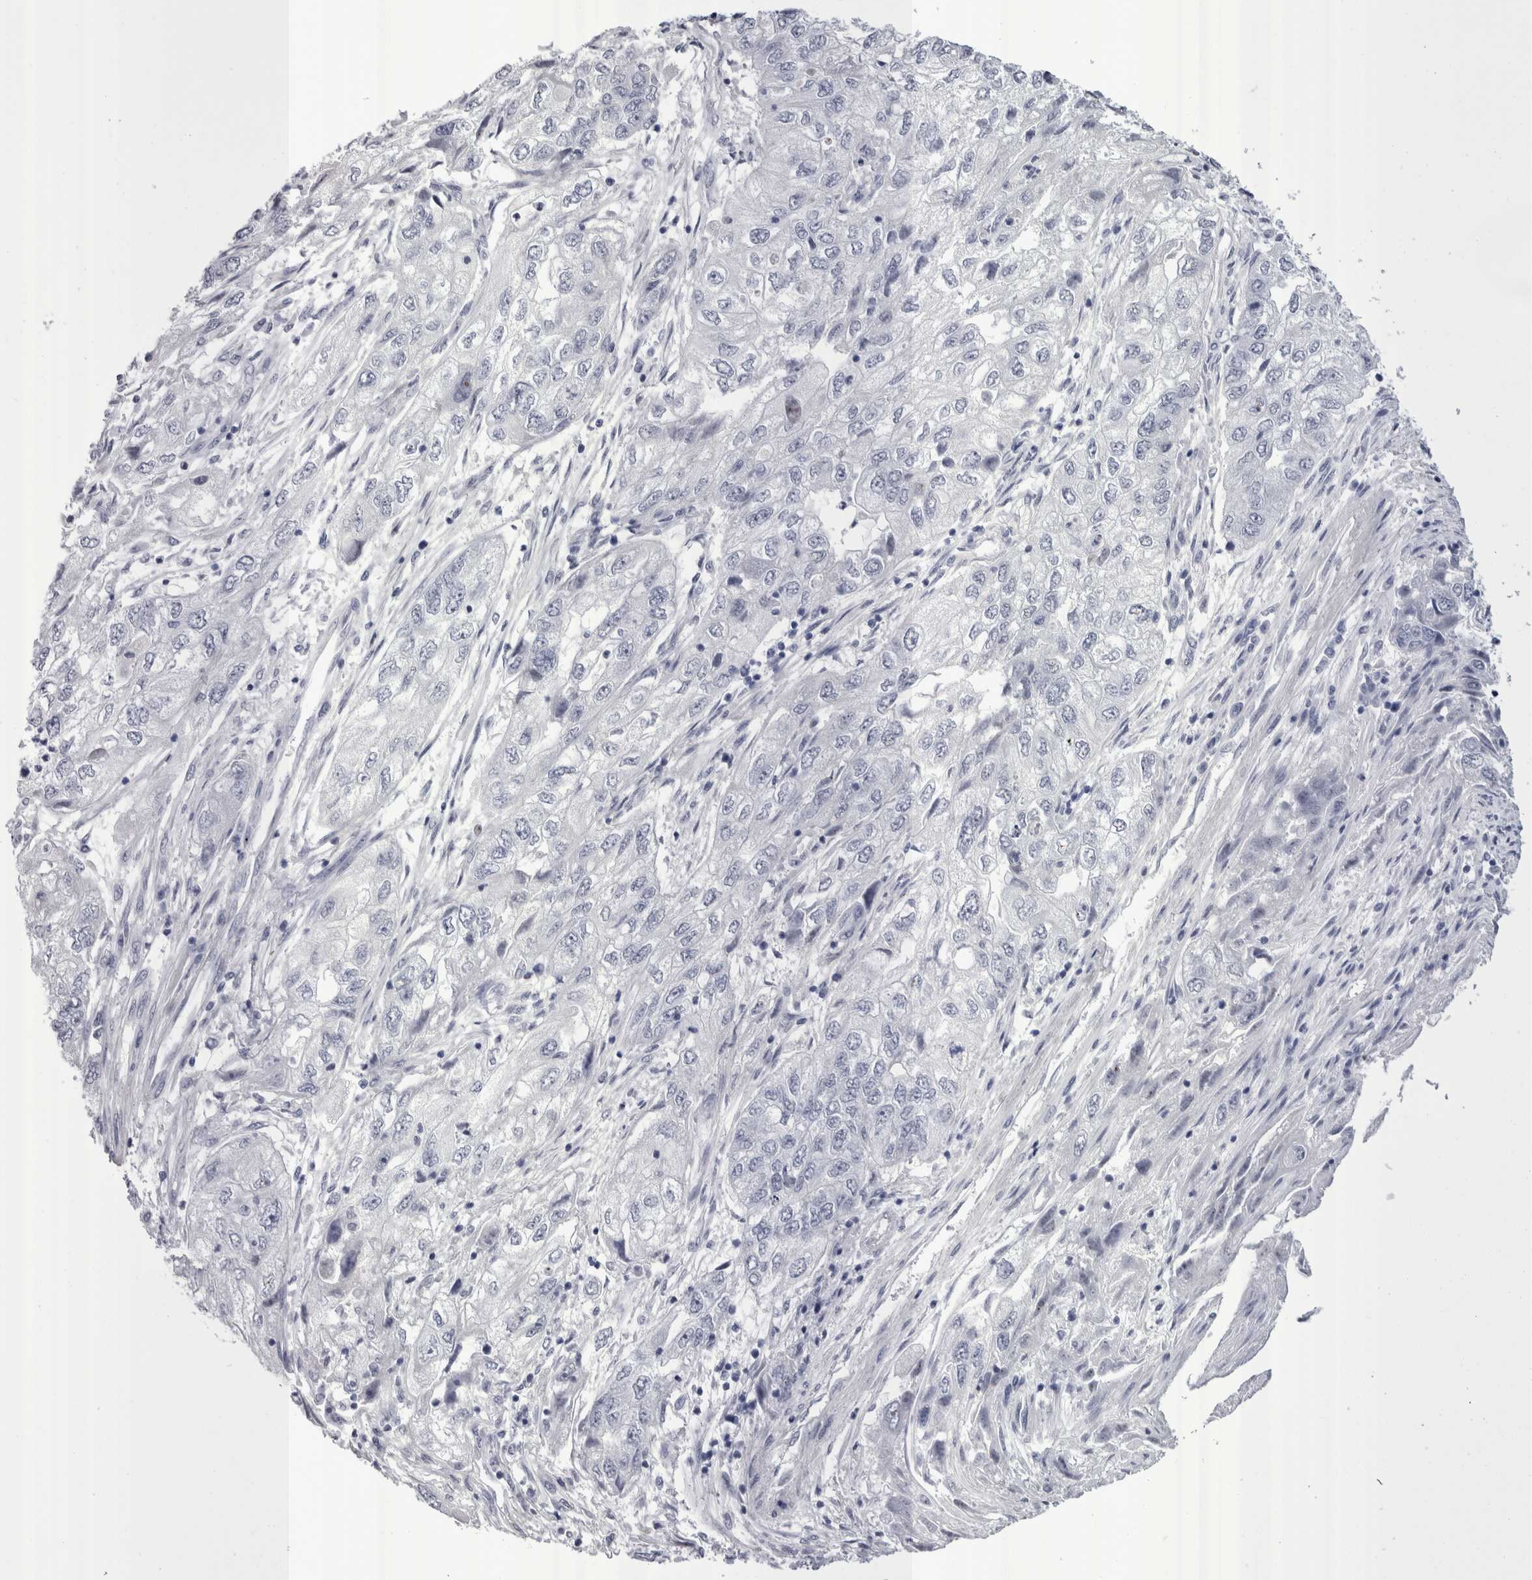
{"staining": {"intensity": "negative", "quantity": "none", "location": "none"}, "tissue": "endometrial cancer", "cell_type": "Tumor cells", "image_type": "cancer", "snomed": [{"axis": "morphology", "description": "Adenocarcinoma, NOS"}, {"axis": "topography", "description": "Endometrium"}], "caption": "The micrograph displays no significant positivity in tumor cells of endometrial cancer (adenocarcinoma).", "gene": "PWP2", "patient": {"sex": "female", "age": 49}}